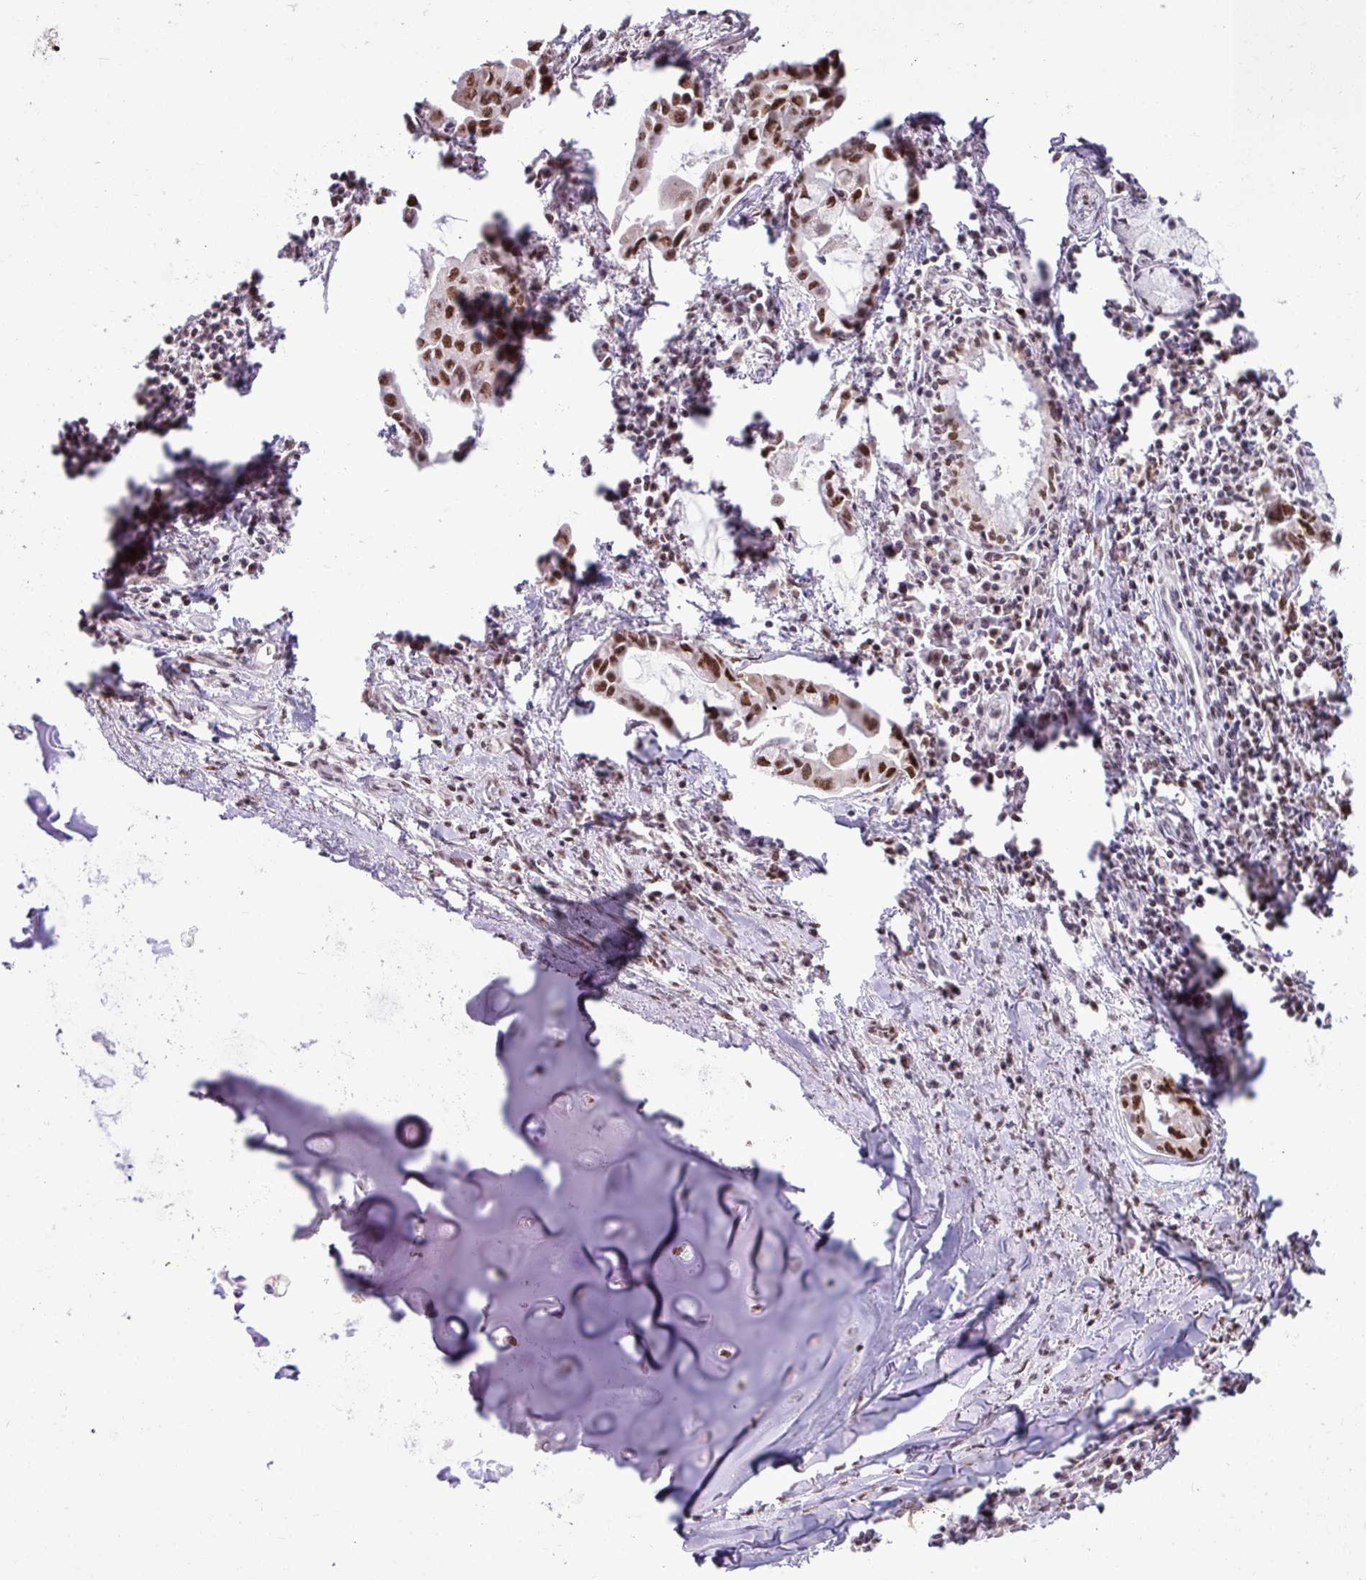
{"staining": {"intensity": "moderate", "quantity": ">75%", "location": "nuclear"}, "tissue": "lung cancer", "cell_type": "Tumor cells", "image_type": "cancer", "snomed": [{"axis": "morphology", "description": "Adenocarcinoma, NOS"}, {"axis": "topography", "description": "Lung"}], "caption": "High-power microscopy captured an immunohistochemistry image of adenocarcinoma (lung), revealing moderate nuclear staining in approximately >75% of tumor cells.", "gene": "TDG", "patient": {"sex": "male", "age": 64}}